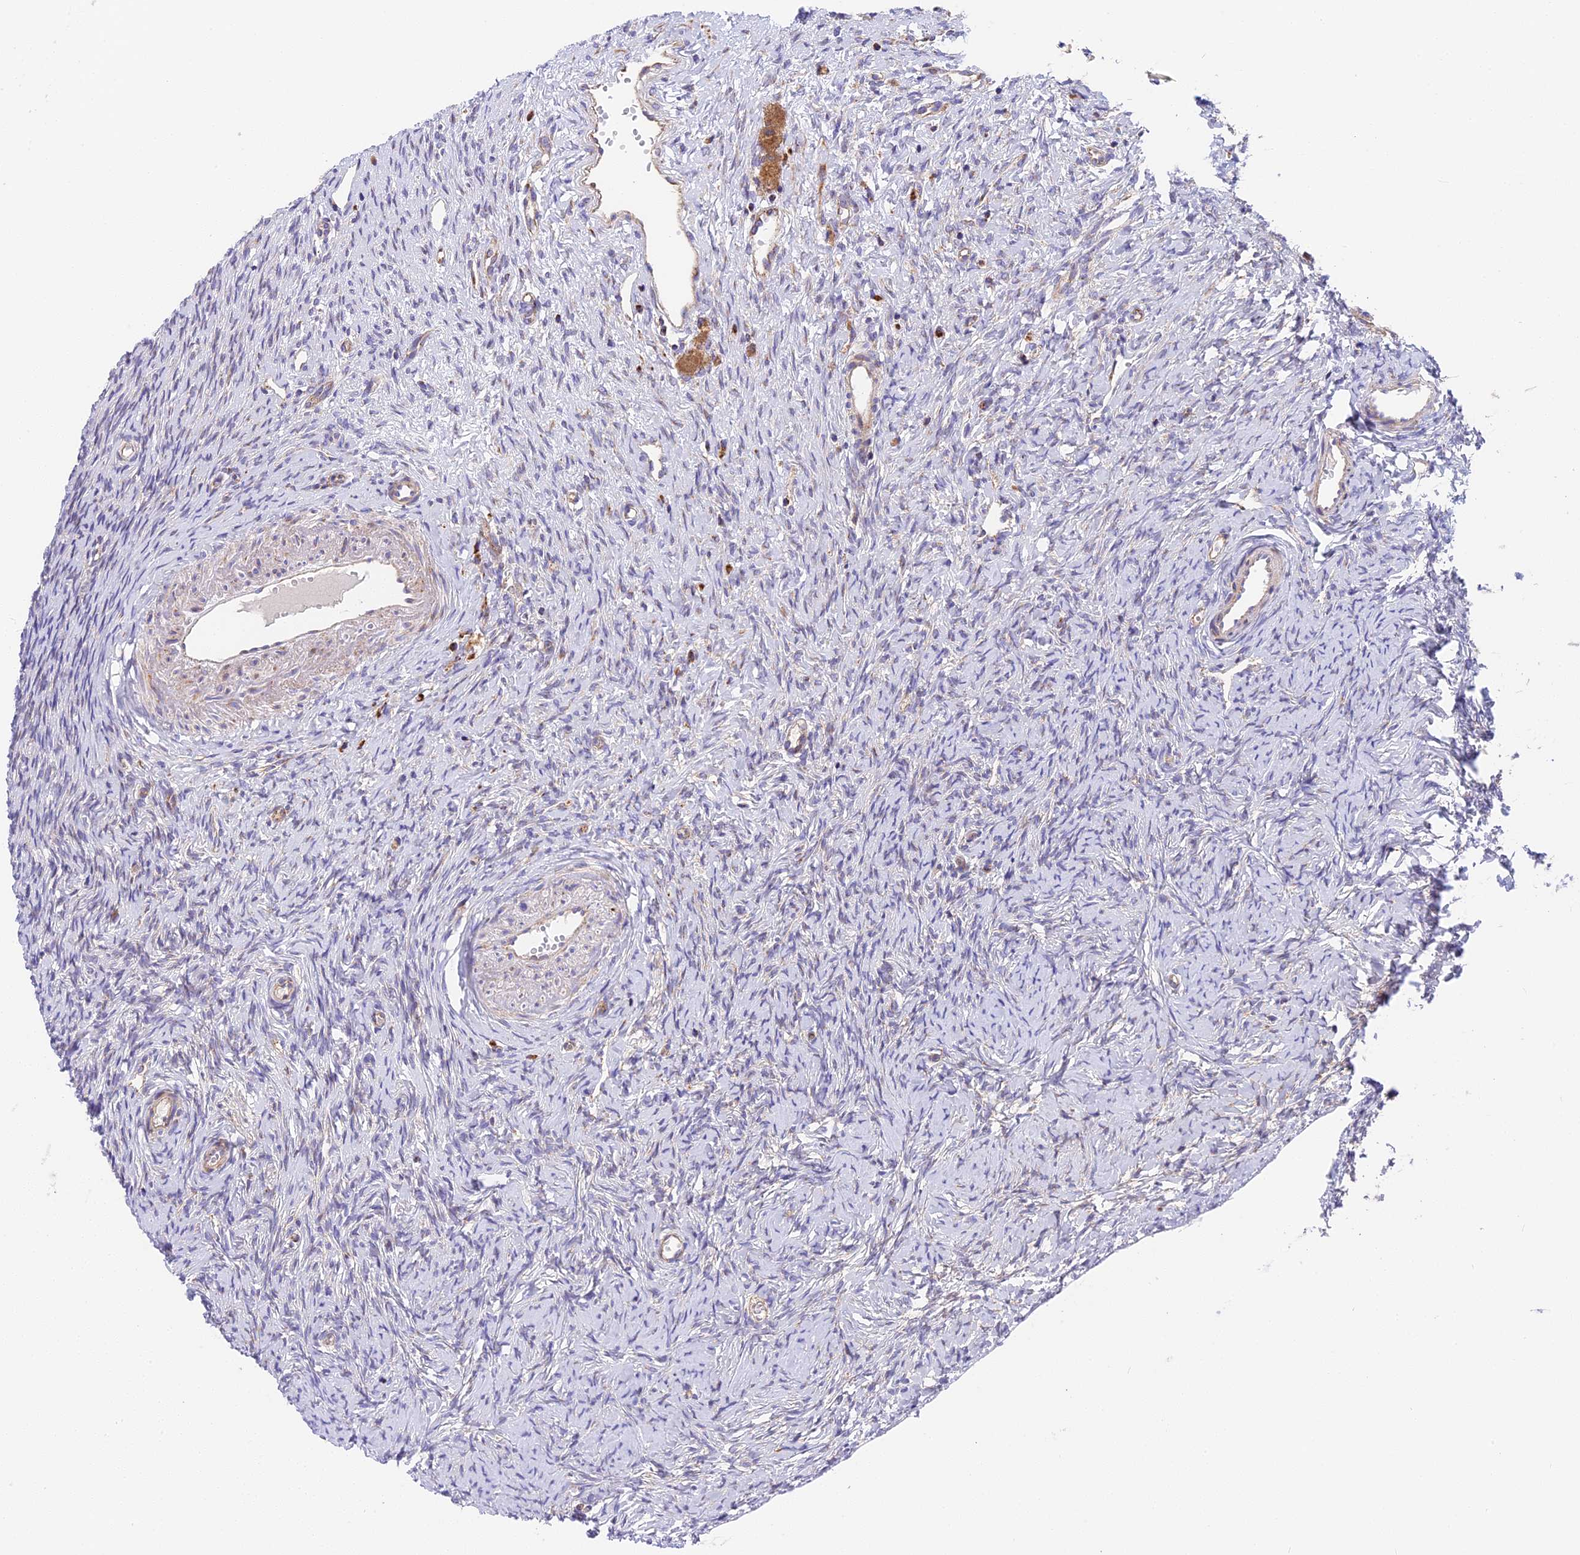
{"staining": {"intensity": "moderate", "quantity": "<25%", "location": "cytoplasmic/membranous"}, "tissue": "ovary", "cell_type": "Ovarian stroma cells", "image_type": "normal", "snomed": [{"axis": "morphology", "description": "Normal tissue, NOS"}, {"axis": "topography", "description": "Ovary"}], "caption": "High-magnification brightfield microscopy of normal ovary stained with DAB (brown) and counterstained with hematoxylin (blue). ovarian stroma cells exhibit moderate cytoplasmic/membranous staining is identified in about<25% of cells. Using DAB (brown) and hematoxylin (blue) stains, captured at high magnification using brightfield microscopy.", "gene": "MRAS", "patient": {"sex": "female", "age": 51}}